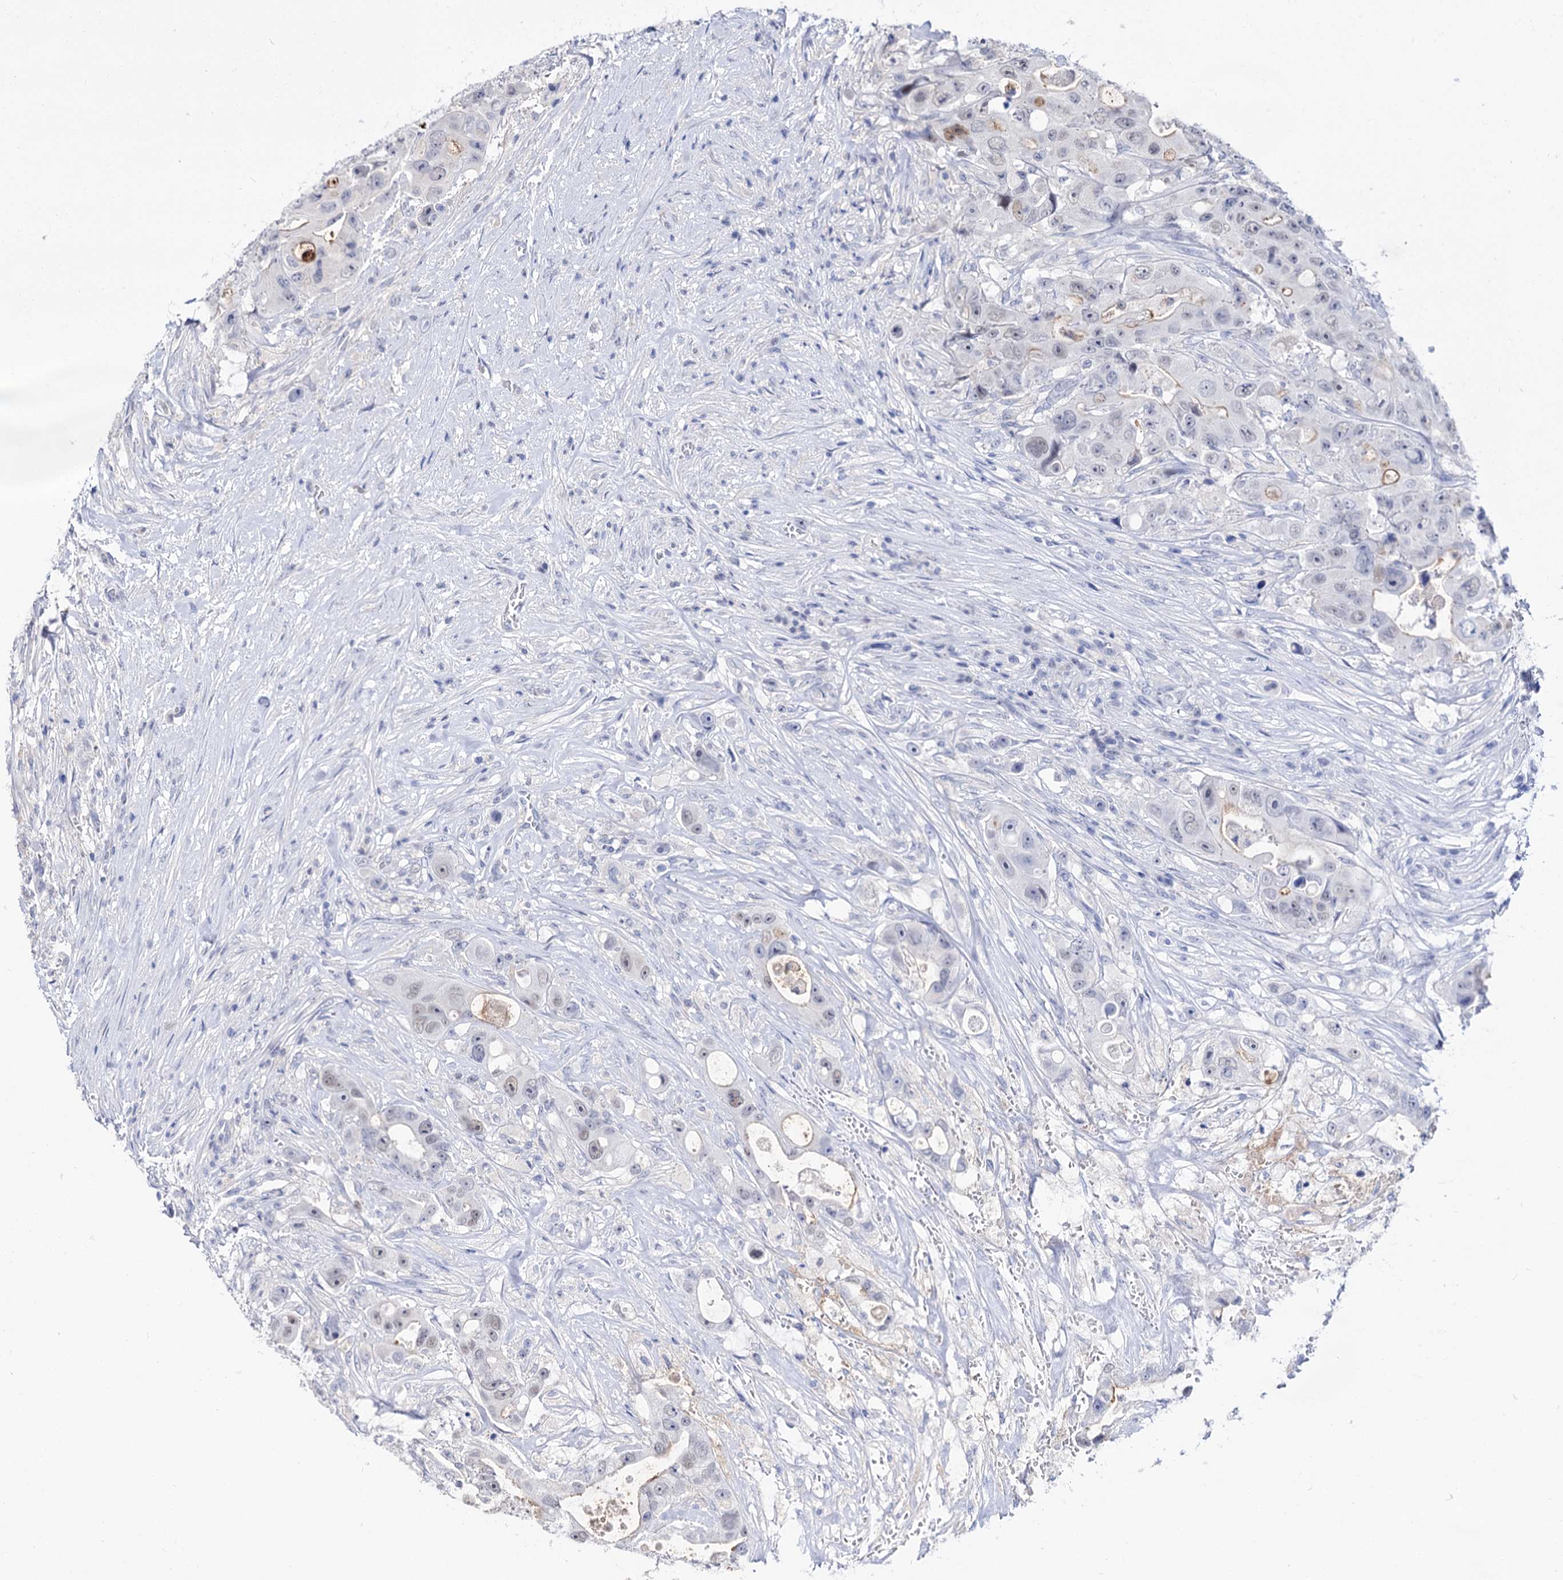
{"staining": {"intensity": "negative", "quantity": "none", "location": "none"}, "tissue": "colorectal cancer", "cell_type": "Tumor cells", "image_type": "cancer", "snomed": [{"axis": "morphology", "description": "Adenocarcinoma, NOS"}, {"axis": "topography", "description": "Colon"}], "caption": "This micrograph is of adenocarcinoma (colorectal) stained with immunohistochemistry to label a protein in brown with the nuclei are counter-stained blue. There is no expression in tumor cells.", "gene": "NEK10", "patient": {"sex": "female", "age": 46}}